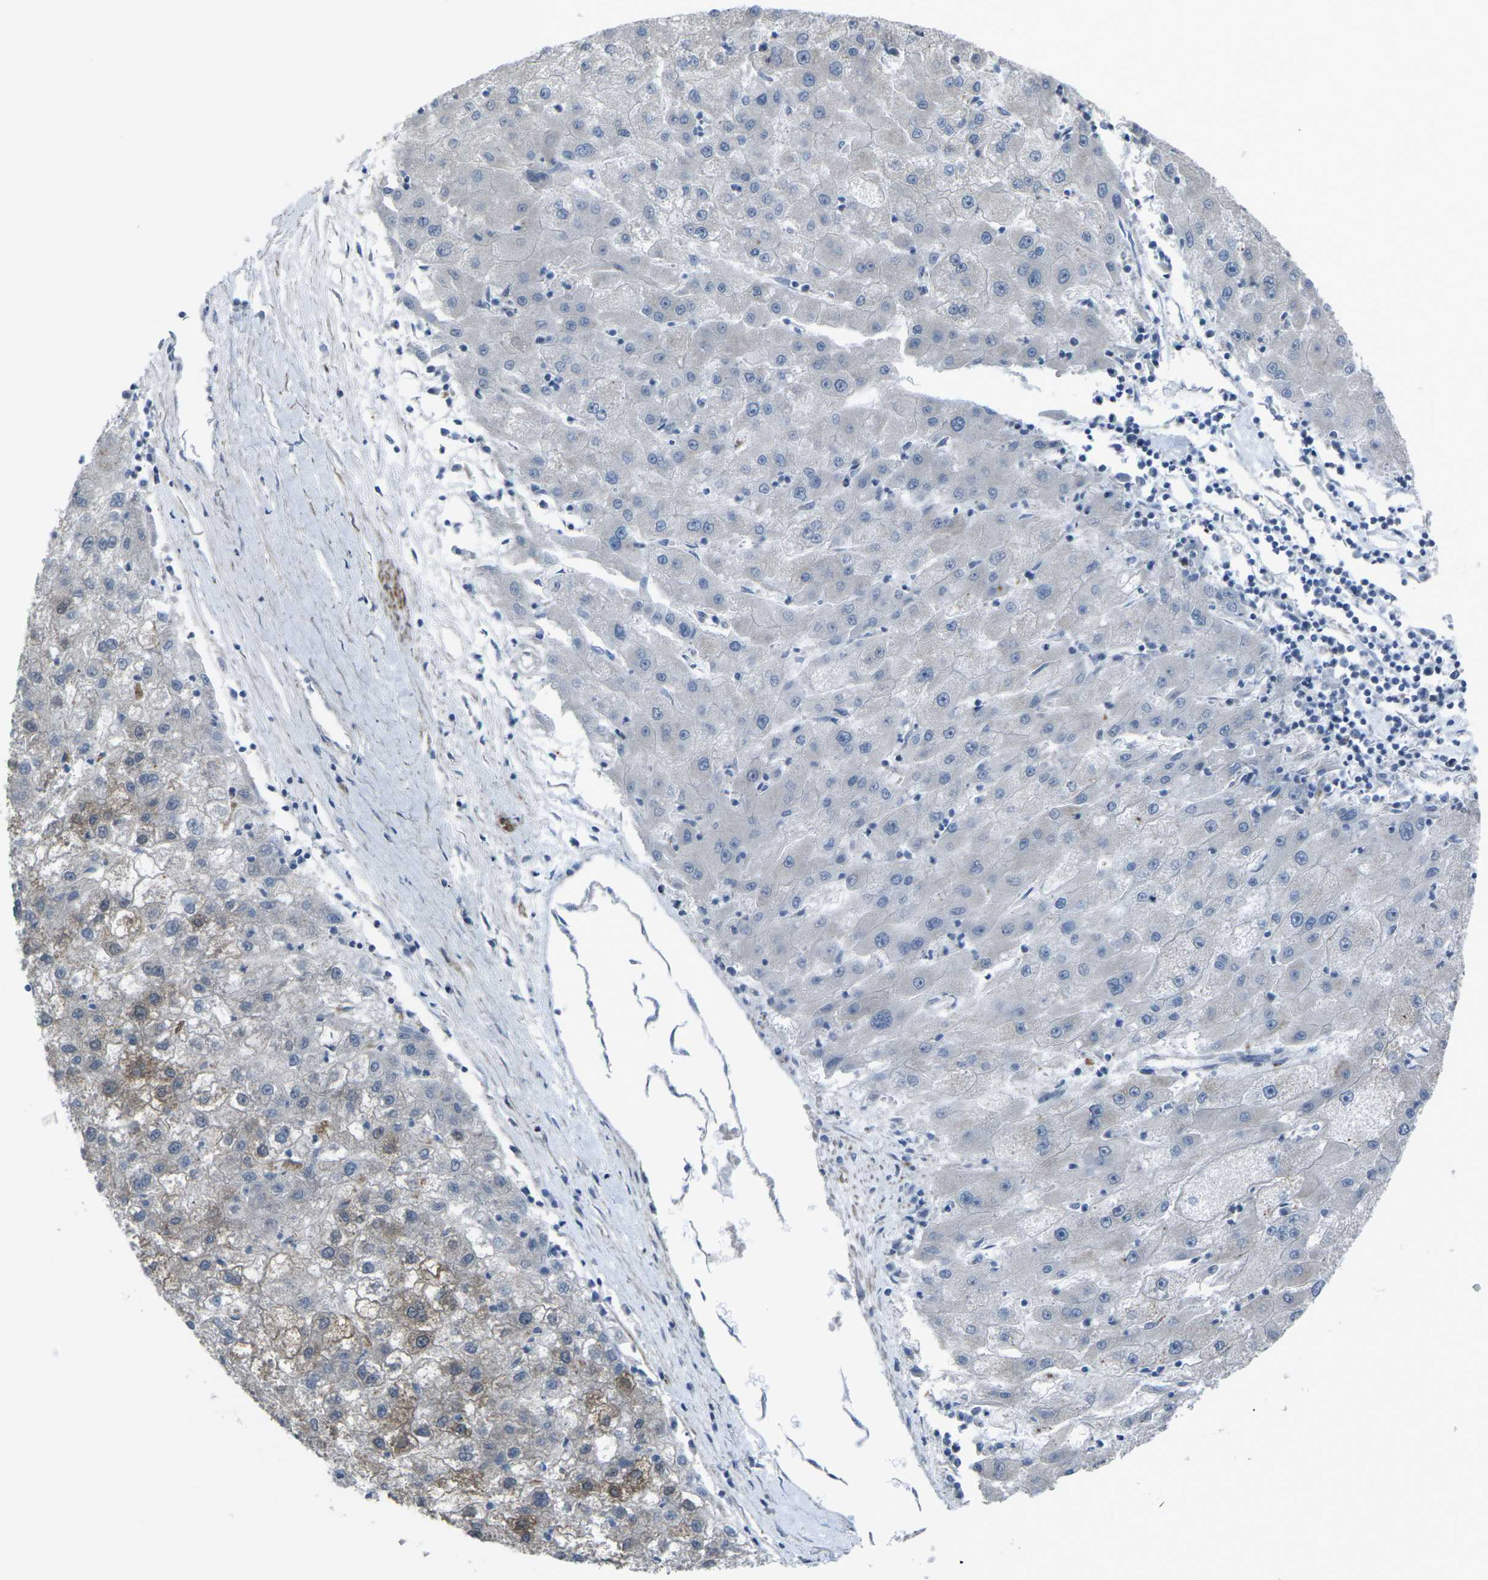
{"staining": {"intensity": "moderate", "quantity": "<25%", "location": "cytoplasmic/membranous"}, "tissue": "liver cancer", "cell_type": "Tumor cells", "image_type": "cancer", "snomed": [{"axis": "morphology", "description": "Carcinoma, Hepatocellular, NOS"}, {"axis": "topography", "description": "Liver"}], "caption": "Protein staining of liver hepatocellular carcinoma tissue reveals moderate cytoplasmic/membranous staining in about <25% of tumor cells.", "gene": "CCR10", "patient": {"sex": "male", "age": 72}}